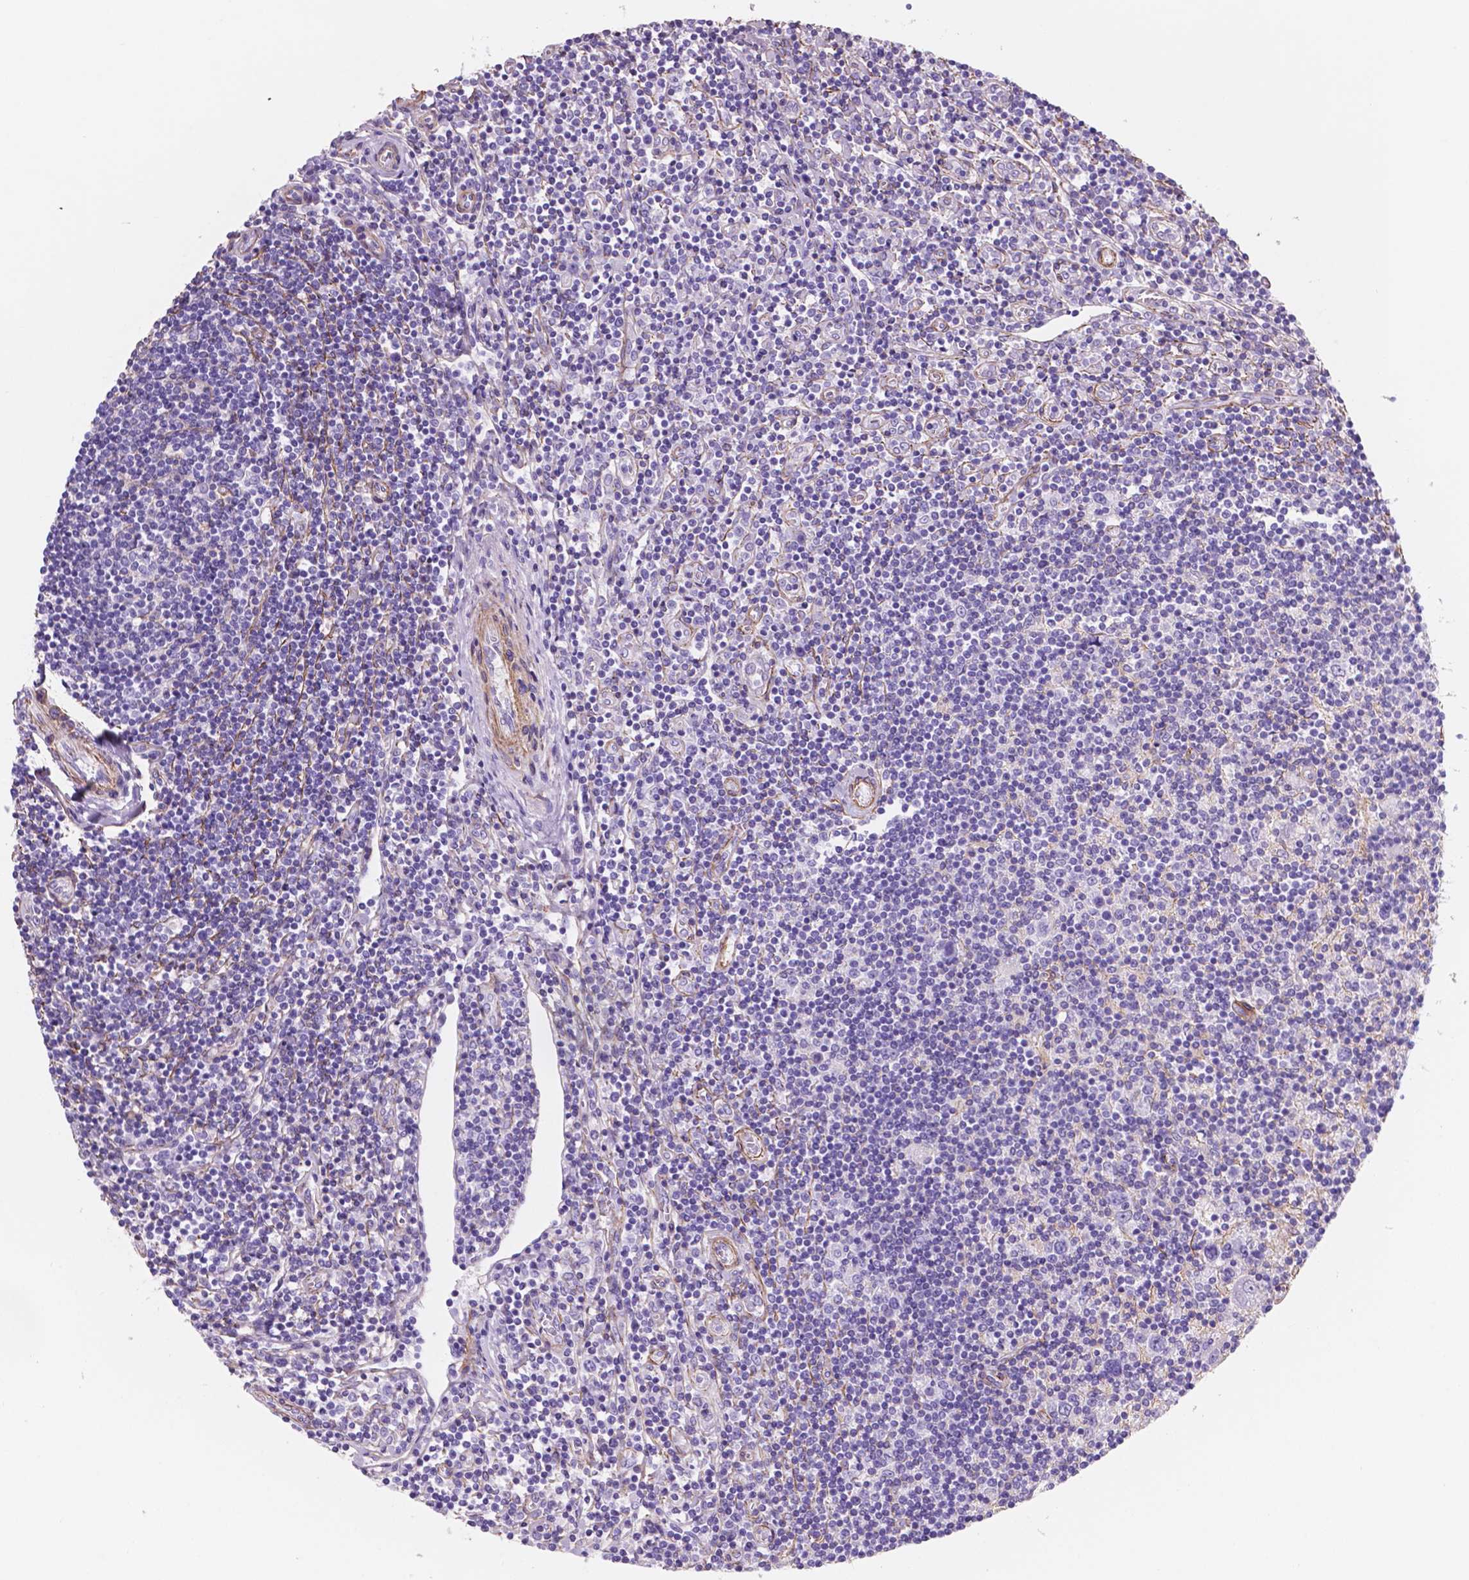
{"staining": {"intensity": "negative", "quantity": "none", "location": "none"}, "tissue": "lymphoma", "cell_type": "Tumor cells", "image_type": "cancer", "snomed": [{"axis": "morphology", "description": "Hodgkin's disease, NOS"}, {"axis": "topography", "description": "Lymph node"}], "caption": "This photomicrograph is of Hodgkin's disease stained with immunohistochemistry to label a protein in brown with the nuclei are counter-stained blue. There is no staining in tumor cells. (DAB (3,3'-diaminobenzidine) immunohistochemistry (IHC) with hematoxylin counter stain).", "gene": "TOR2A", "patient": {"sex": "male", "age": 40}}